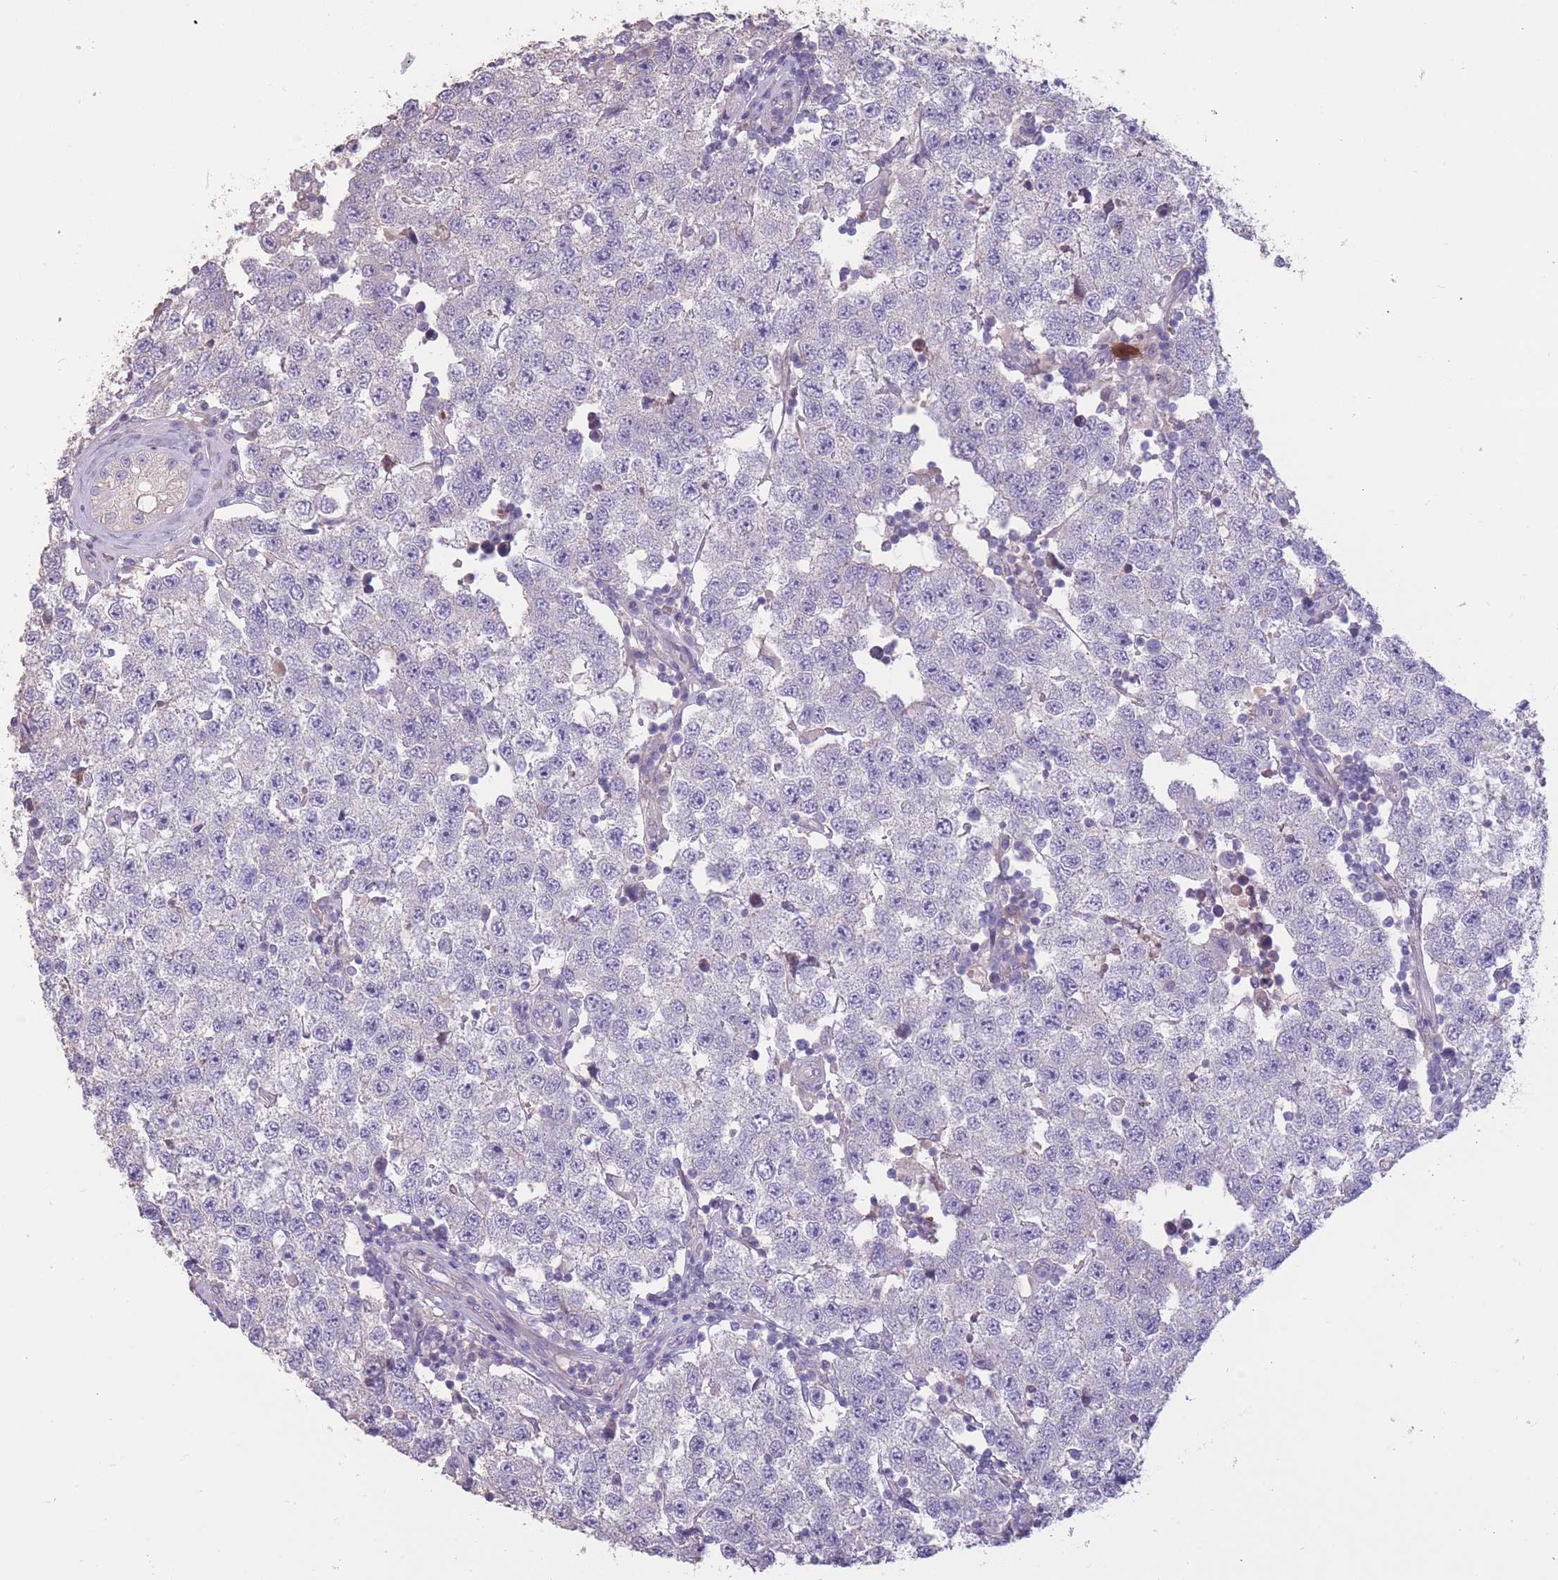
{"staining": {"intensity": "negative", "quantity": "none", "location": "none"}, "tissue": "testis cancer", "cell_type": "Tumor cells", "image_type": "cancer", "snomed": [{"axis": "morphology", "description": "Seminoma, NOS"}, {"axis": "topography", "description": "Testis"}], "caption": "Testis cancer (seminoma) was stained to show a protein in brown. There is no significant positivity in tumor cells.", "gene": "RSPH10B", "patient": {"sex": "male", "age": 34}}